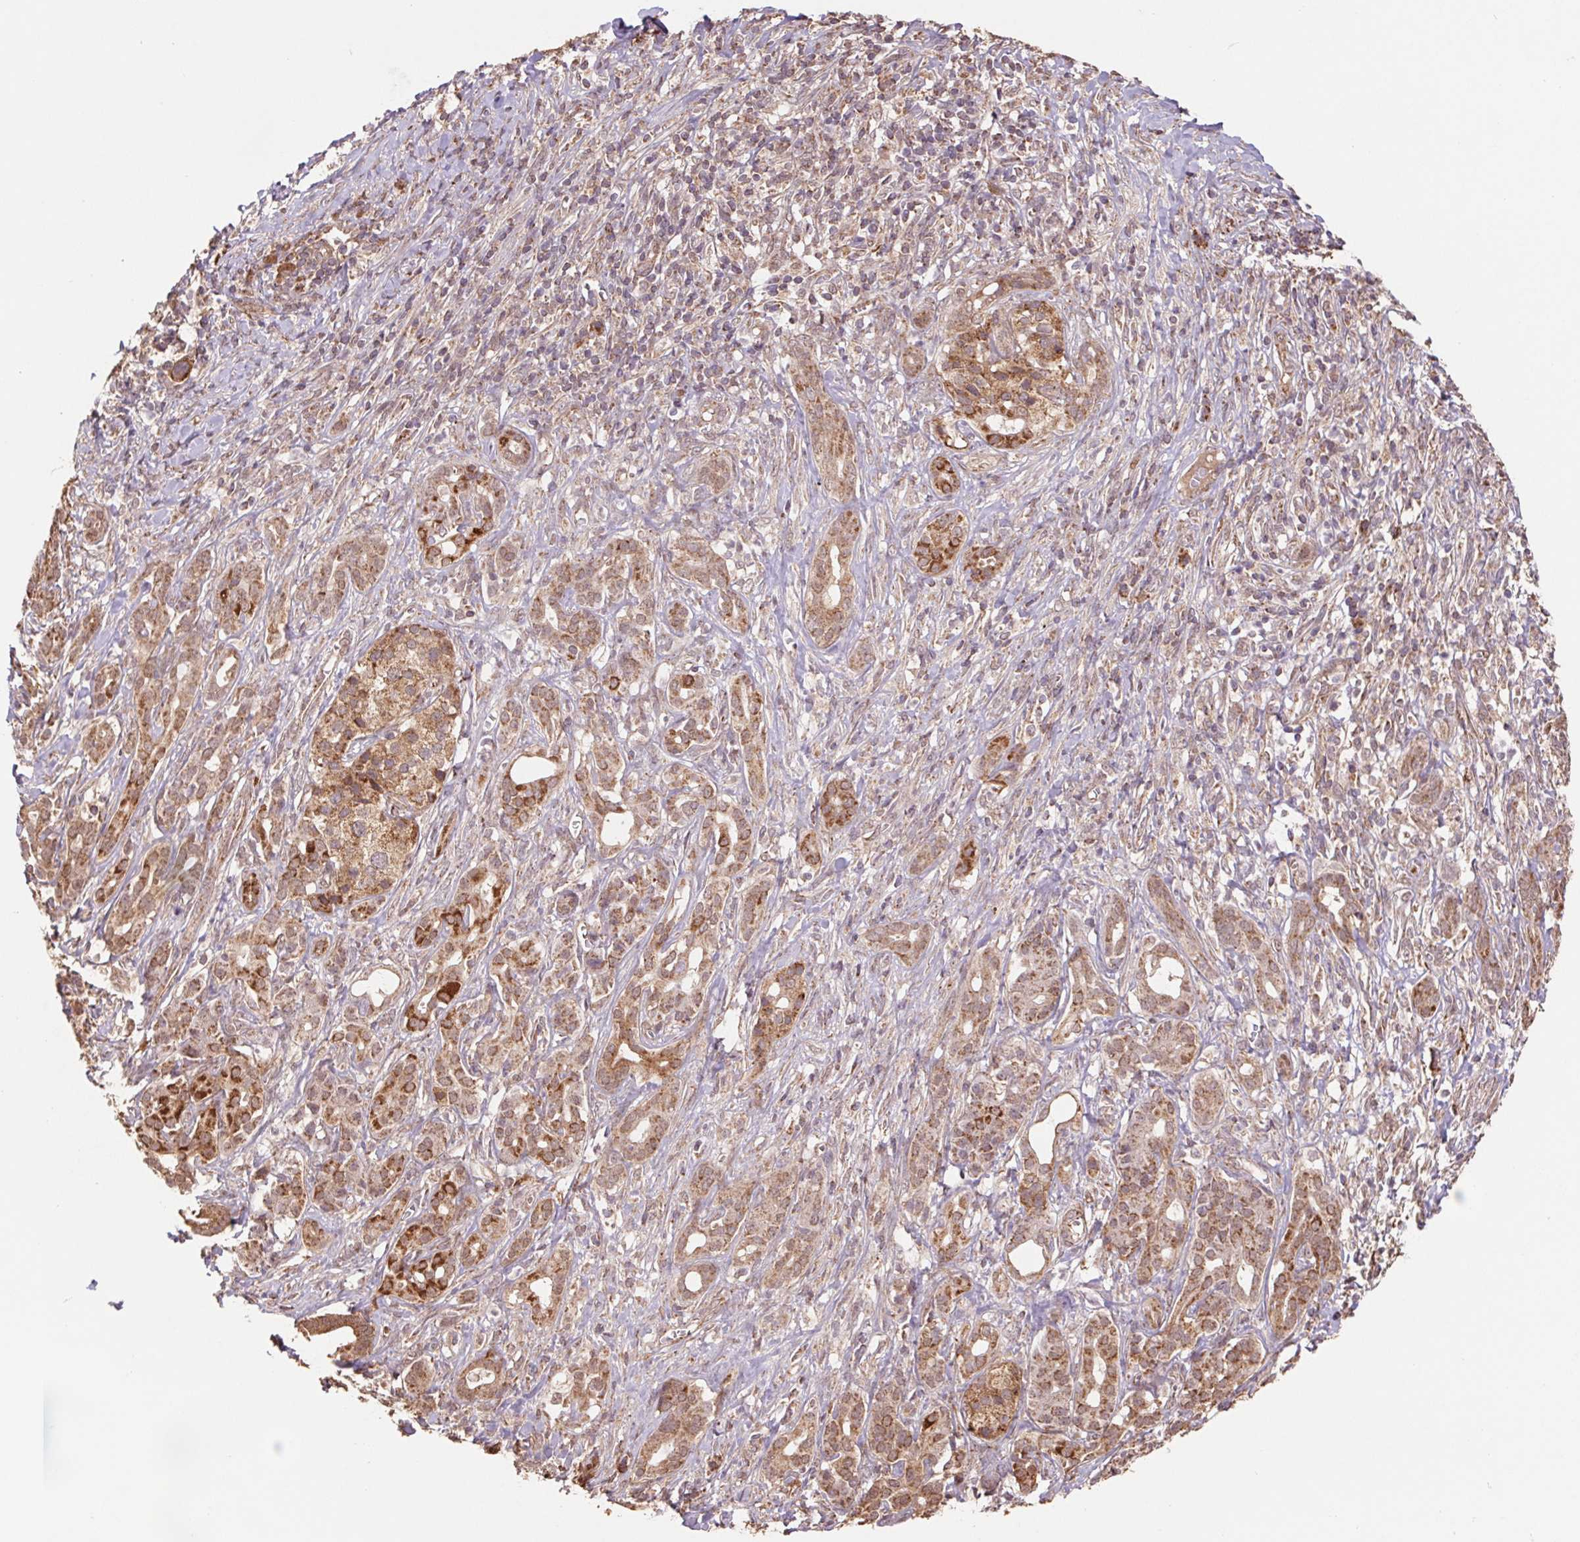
{"staining": {"intensity": "moderate", "quantity": ">75%", "location": "cytoplasmic/membranous"}, "tissue": "pancreatic cancer", "cell_type": "Tumor cells", "image_type": "cancer", "snomed": [{"axis": "morphology", "description": "Adenocarcinoma, NOS"}, {"axis": "topography", "description": "Pancreas"}], "caption": "Immunohistochemical staining of pancreatic adenocarcinoma displays moderate cytoplasmic/membranous protein expression in about >75% of tumor cells.", "gene": "PDHA1", "patient": {"sex": "male", "age": 61}}